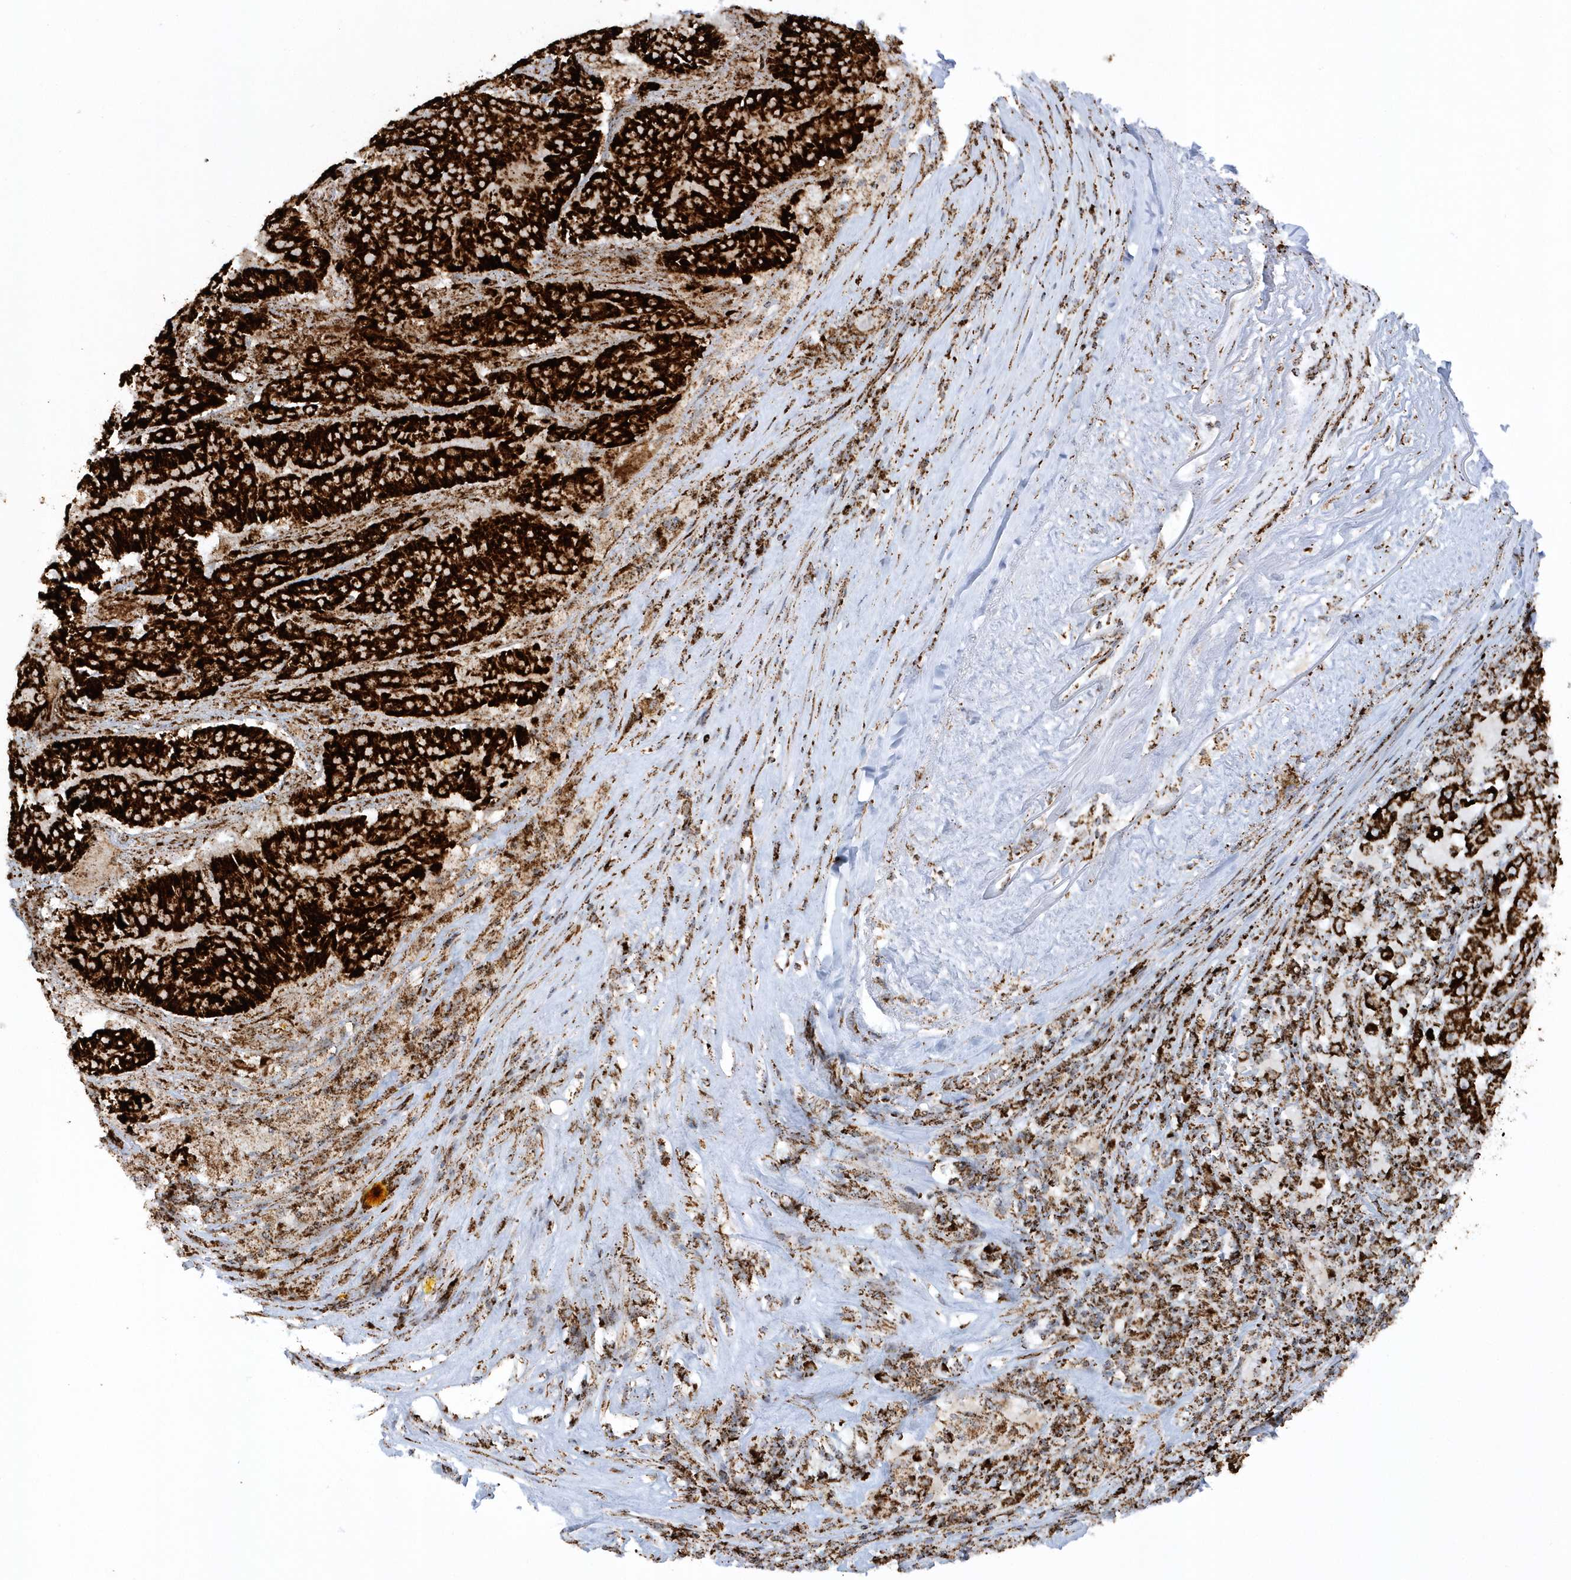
{"staining": {"intensity": "strong", "quantity": ">75%", "location": "cytoplasmic/membranous"}, "tissue": "pancreatic cancer", "cell_type": "Tumor cells", "image_type": "cancer", "snomed": [{"axis": "morphology", "description": "Adenocarcinoma, NOS"}, {"axis": "topography", "description": "Pancreas"}], "caption": "A brown stain highlights strong cytoplasmic/membranous staining of a protein in human adenocarcinoma (pancreatic) tumor cells.", "gene": "CRY2", "patient": {"sex": "male", "age": 63}}